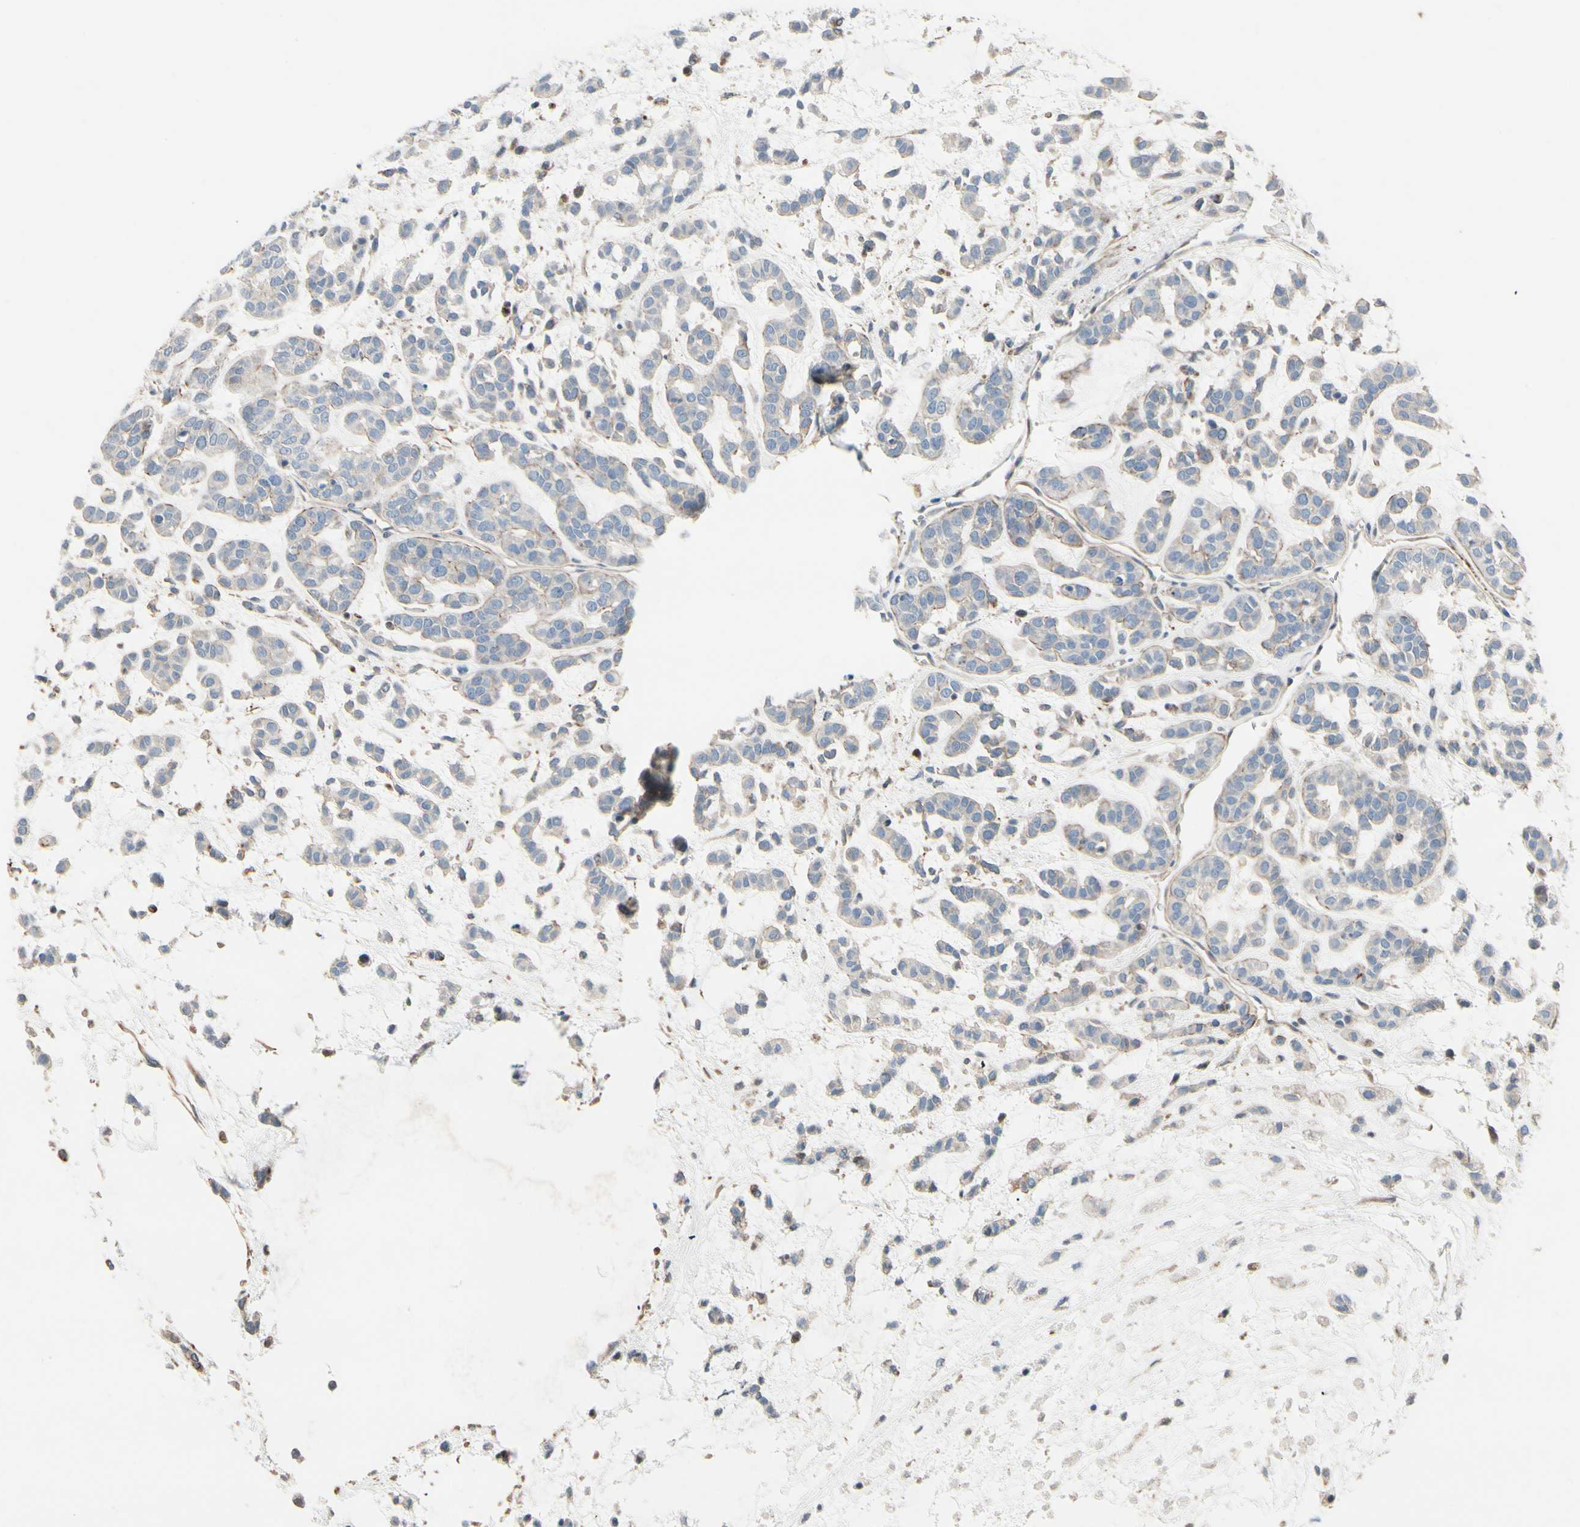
{"staining": {"intensity": "weak", "quantity": "<25%", "location": "cytoplasmic/membranous"}, "tissue": "head and neck cancer", "cell_type": "Tumor cells", "image_type": "cancer", "snomed": [{"axis": "morphology", "description": "Adenocarcinoma, NOS"}, {"axis": "morphology", "description": "Adenoma, NOS"}, {"axis": "topography", "description": "Head-Neck"}], "caption": "A high-resolution image shows immunohistochemistry staining of adenoma (head and neck), which demonstrates no significant expression in tumor cells.", "gene": "TPM1", "patient": {"sex": "female", "age": 55}}